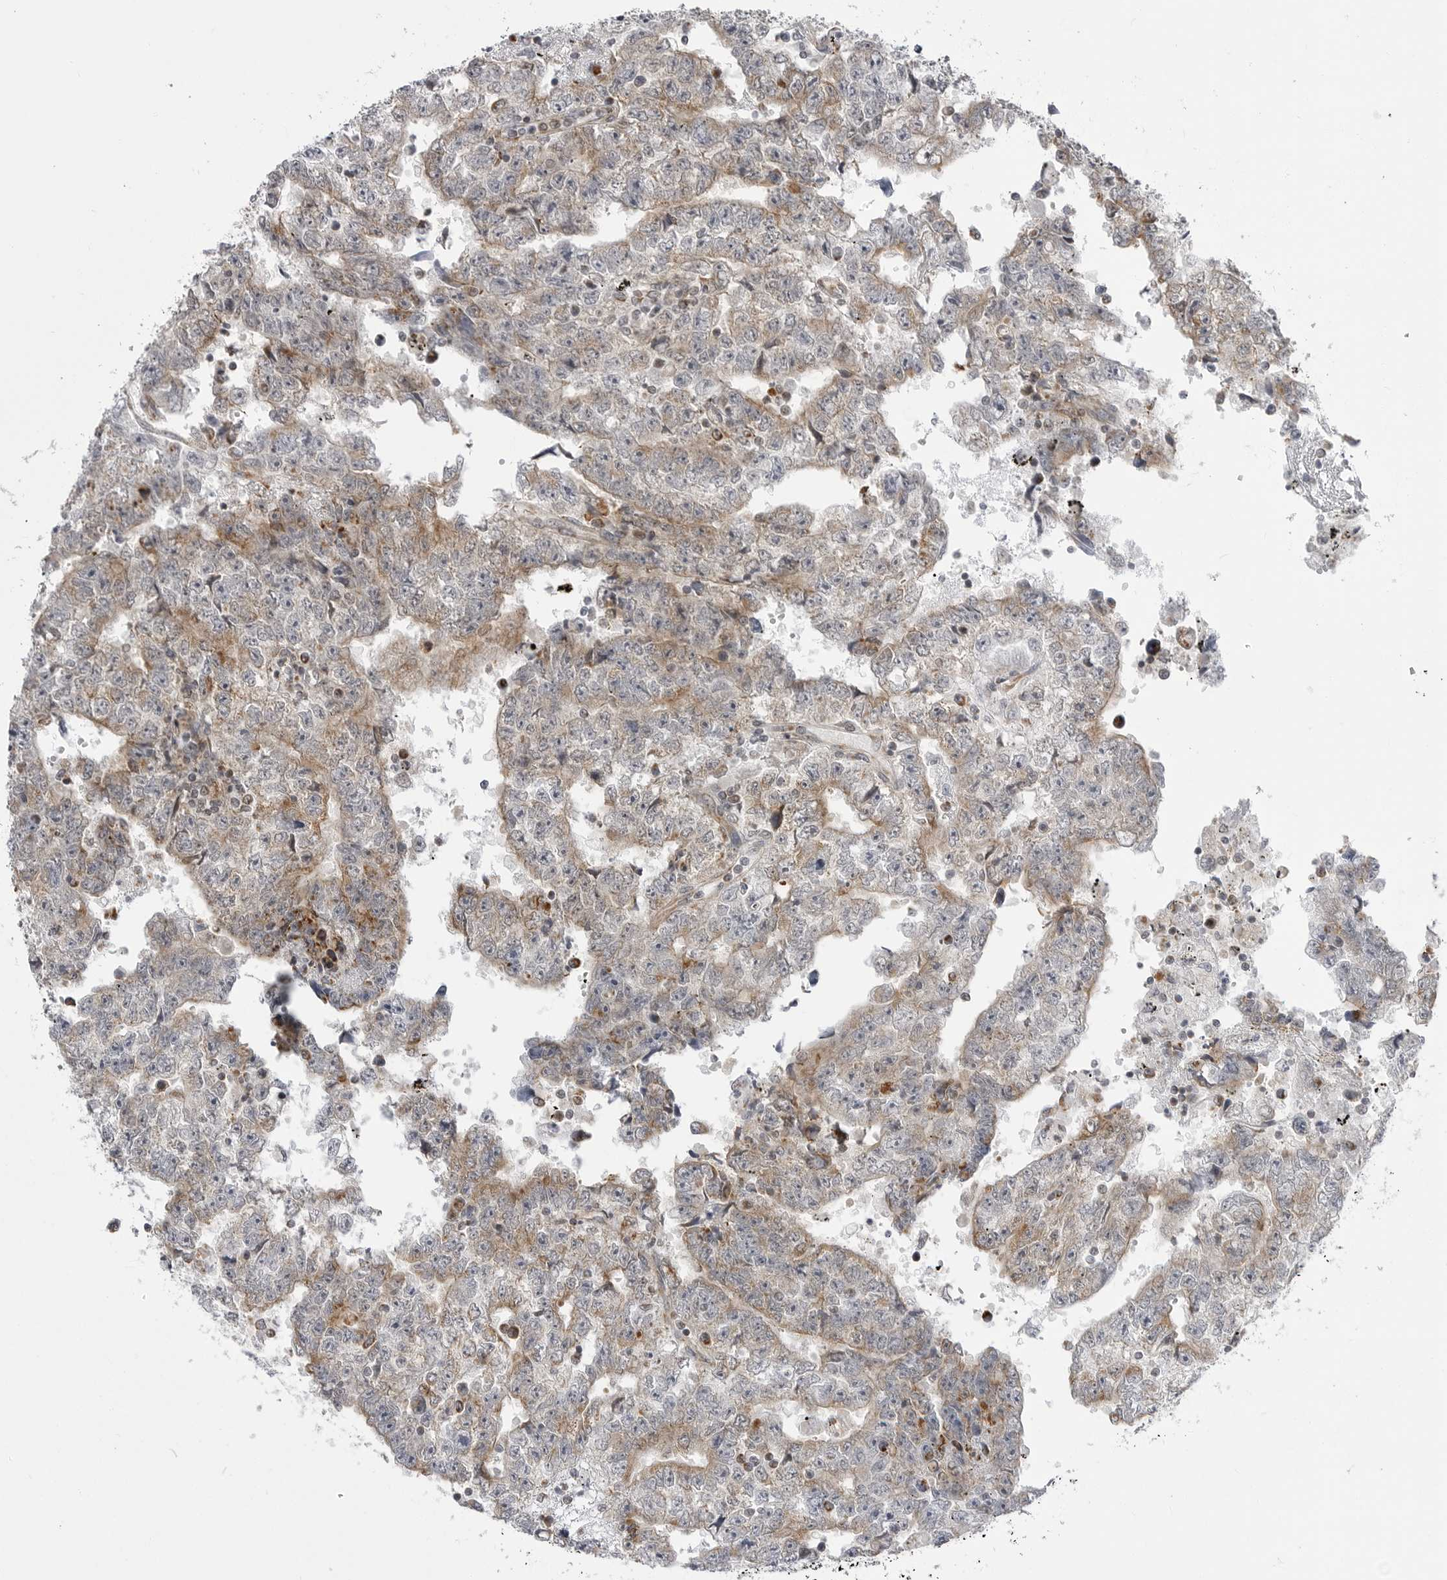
{"staining": {"intensity": "moderate", "quantity": "<25%", "location": "cytoplasmic/membranous"}, "tissue": "testis cancer", "cell_type": "Tumor cells", "image_type": "cancer", "snomed": [{"axis": "morphology", "description": "Carcinoma, Embryonal, NOS"}, {"axis": "topography", "description": "Testis"}], "caption": "Tumor cells show low levels of moderate cytoplasmic/membranous expression in about <25% of cells in testis cancer. The protein is shown in brown color, while the nuclei are stained blue.", "gene": "FH", "patient": {"sex": "male", "age": 25}}